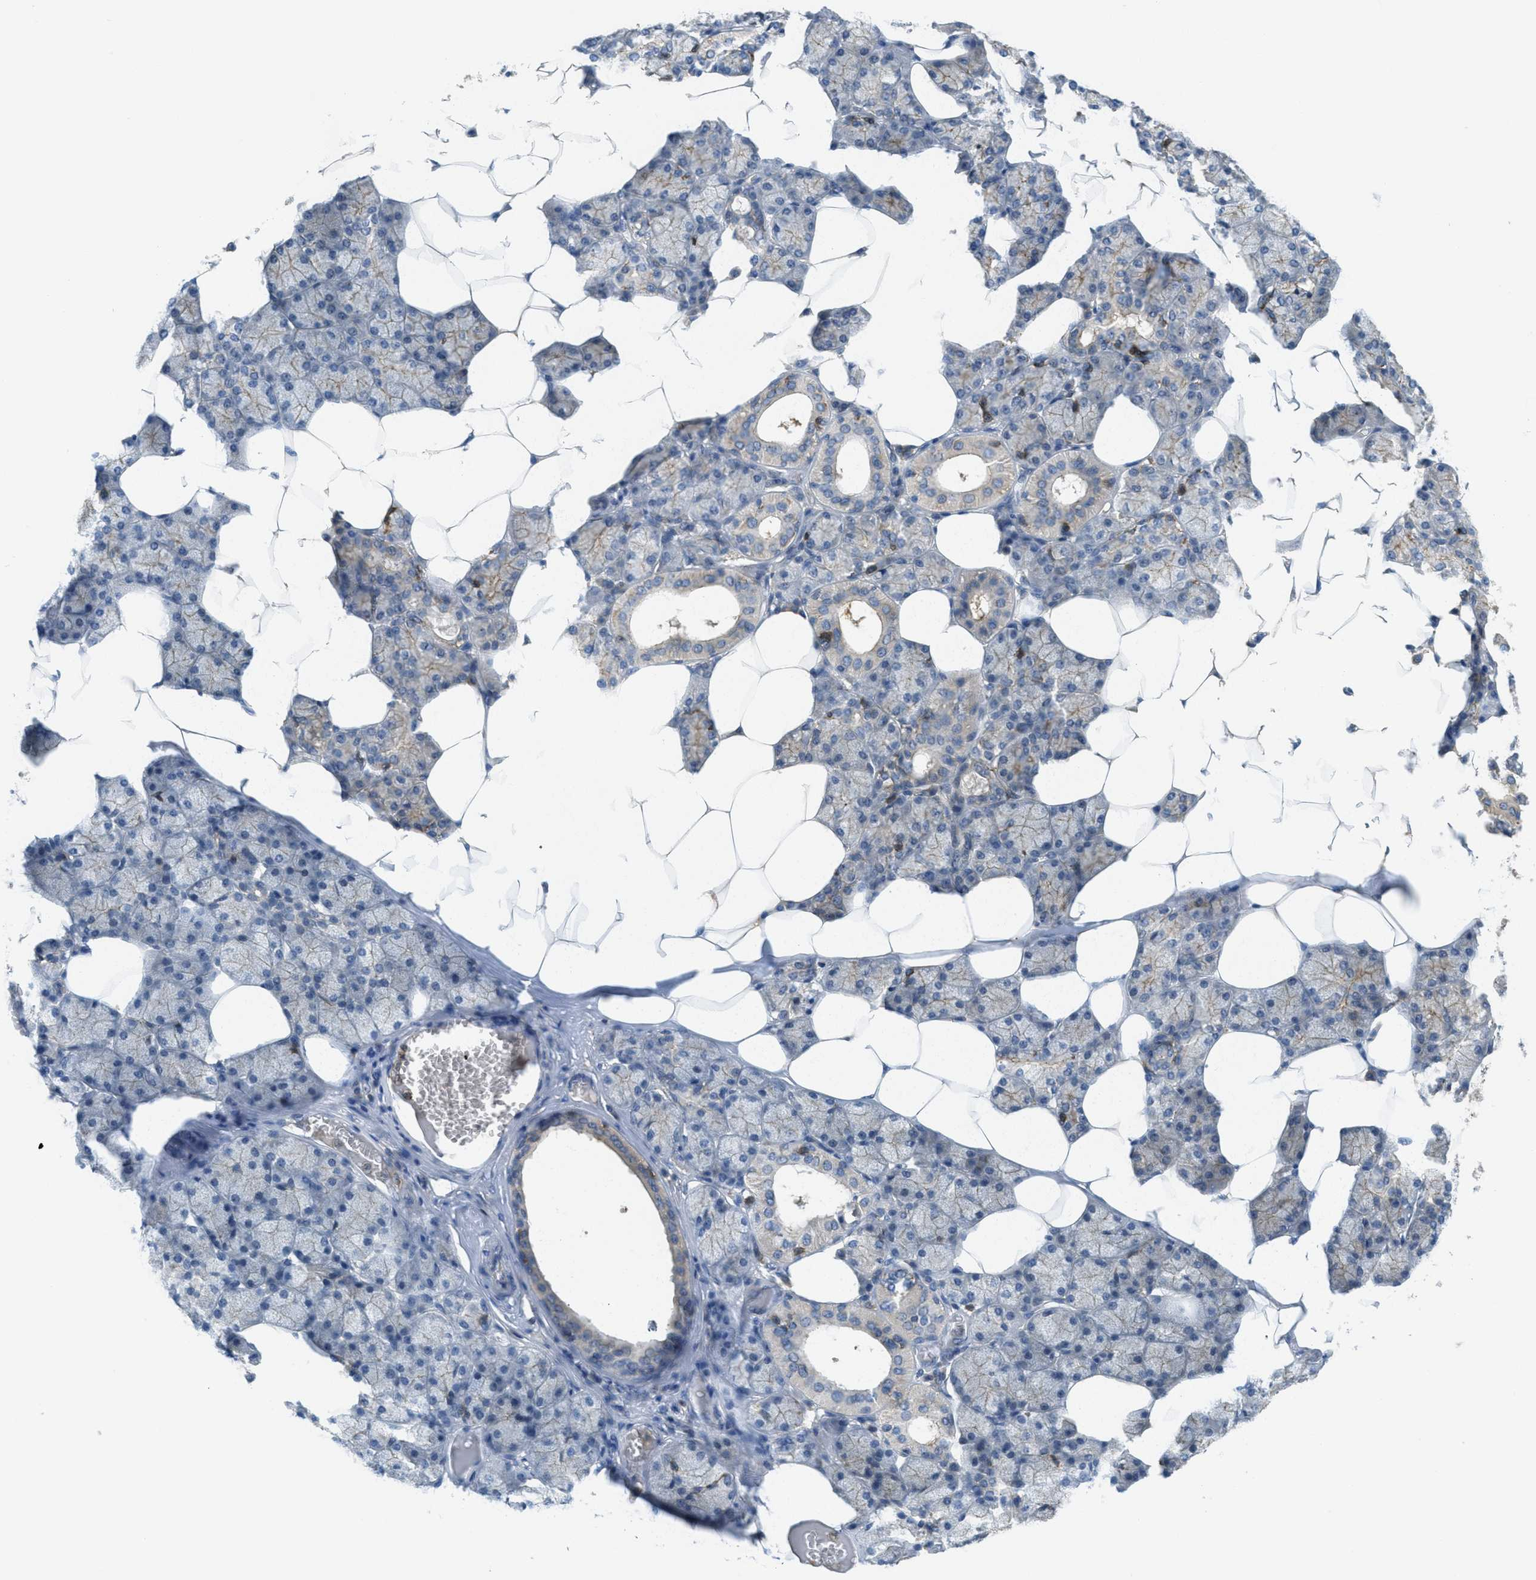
{"staining": {"intensity": "negative", "quantity": "none", "location": "none"}, "tissue": "salivary gland", "cell_type": "Glandular cells", "image_type": "normal", "snomed": [{"axis": "morphology", "description": "Normal tissue, NOS"}, {"axis": "topography", "description": "Salivary gland"}], "caption": "Immunohistochemistry (IHC) image of normal human salivary gland stained for a protein (brown), which displays no expression in glandular cells.", "gene": "GRIK2", "patient": {"sex": "male", "age": 62}}